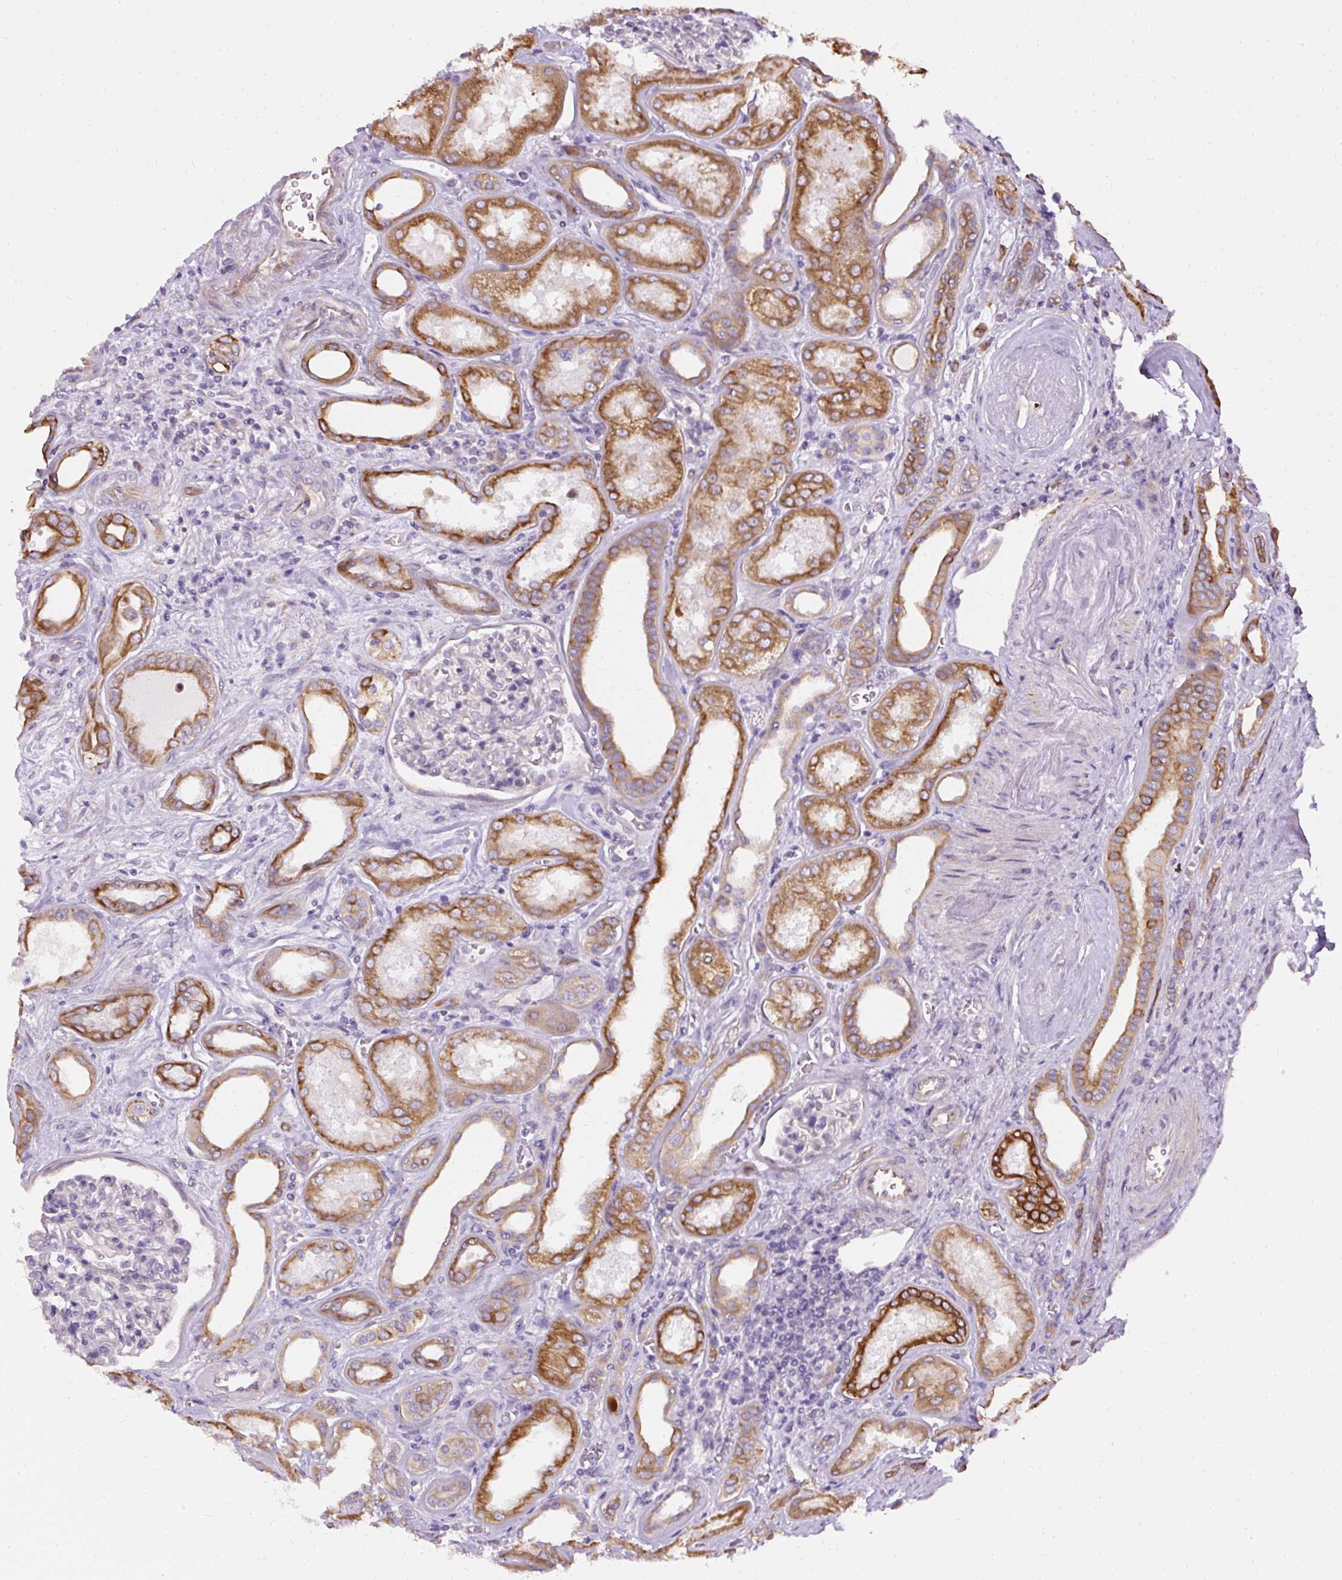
{"staining": {"intensity": "negative", "quantity": "none", "location": "none"}, "tissue": "kidney", "cell_type": "Cells in glomeruli", "image_type": "normal", "snomed": [{"axis": "morphology", "description": "Normal tissue, NOS"}, {"axis": "morphology", "description": "Adenocarcinoma, NOS"}, {"axis": "topography", "description": "Kidney"}], "caption": "Human kidney stained for a protein using immunohistochemistry (IHC) demonstrates no expression in cells in glomeruli.", "gene": "FAM149A", "patient": {"sex": "female", "age": 68}}